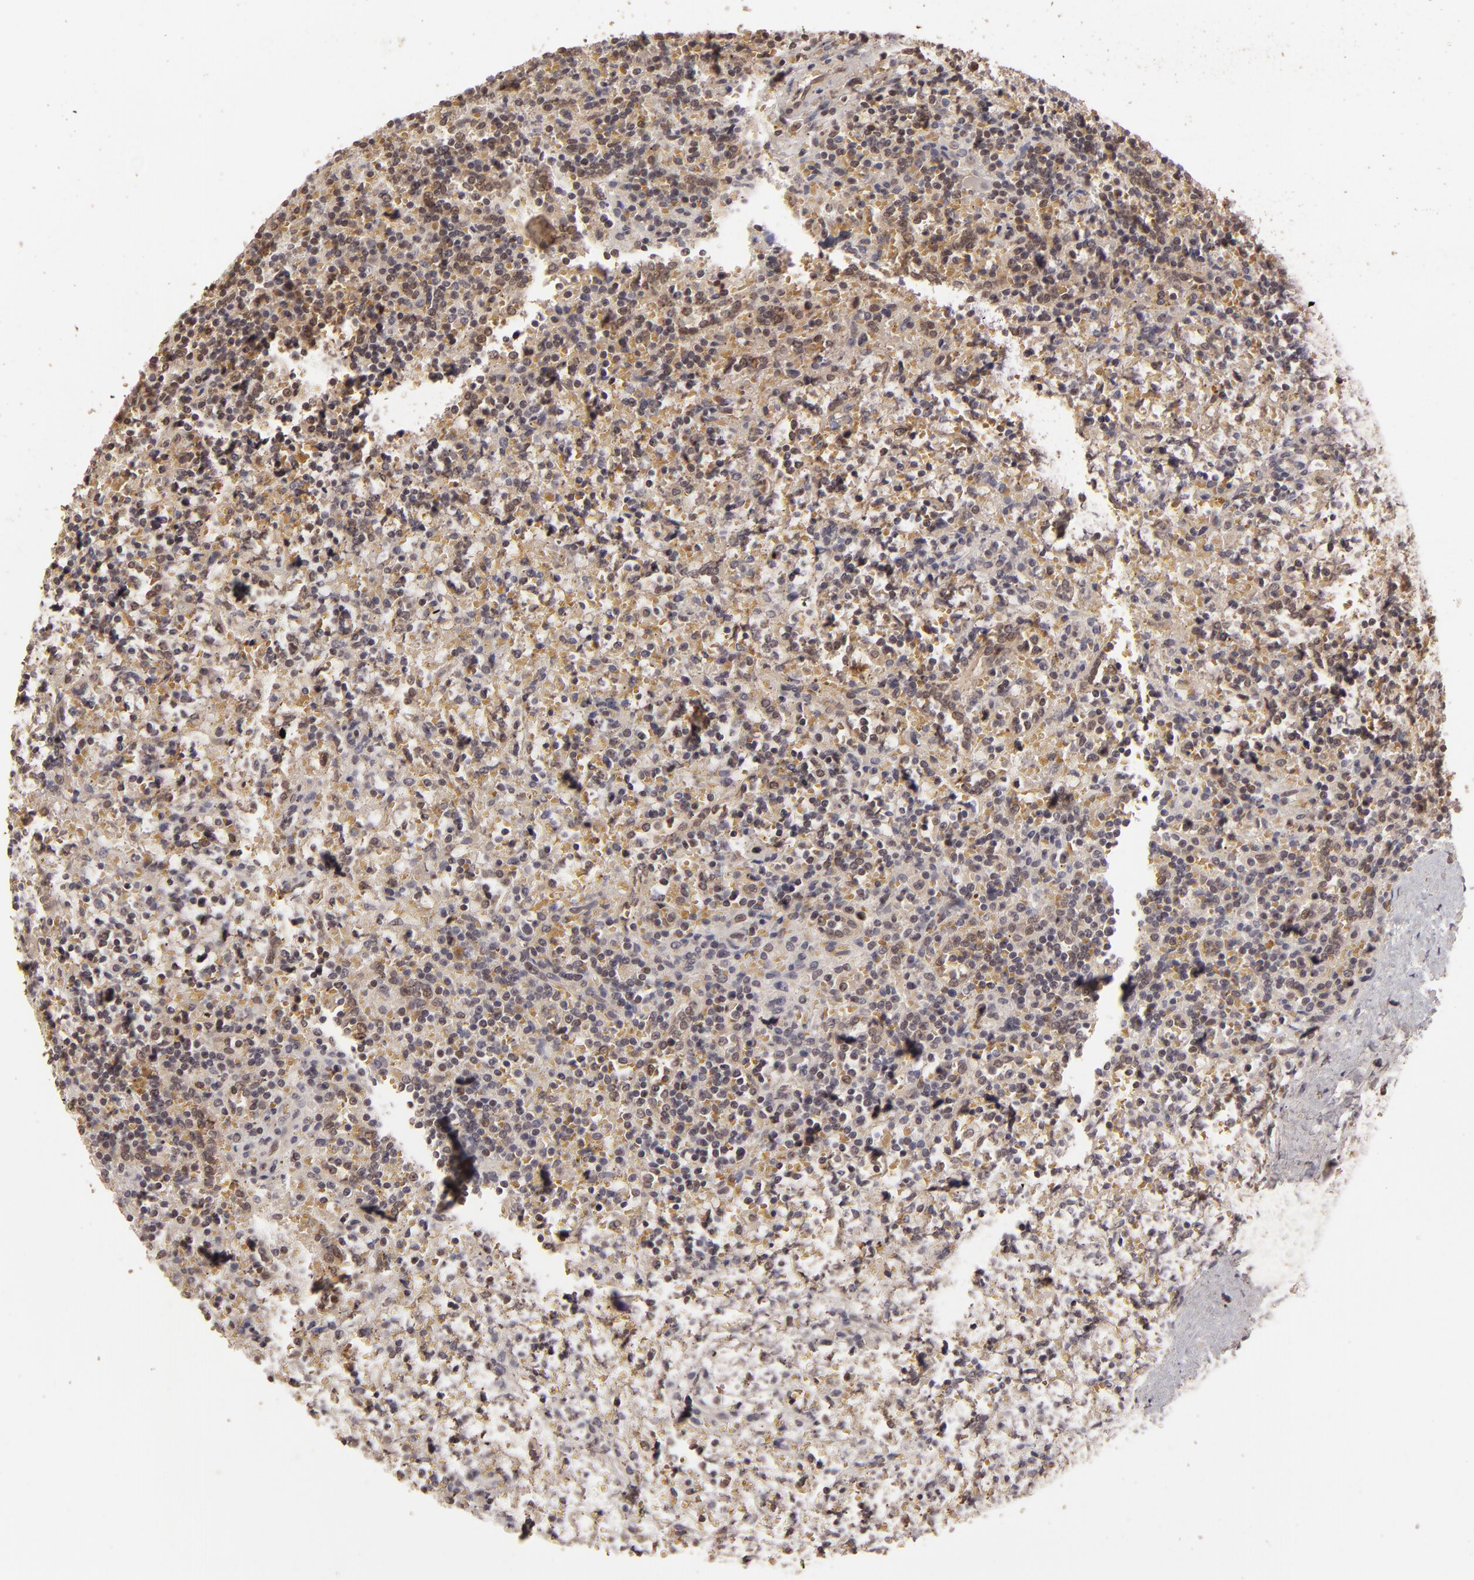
{"staining": {"intensity": "weak", "quantity": "<25%", "location": "cytoplasmic/membranous"}, "tissue": "lymphoma", "cell_type": "Tumor cells", "image_type": "cancer", "snomed": [{"axis": "morphology", "description": "Malignant lymphoma, non-Hodgkin's type, Low grade"}, {"axis": "topography", "description": "Spleen"}], "caption": "High power microscopy image of an IHC micrograph of low-grade malignant lymphoma, non-Hodgkin's type, revealing no significant expression in tumor cells.", "gene": "DFFA", "patient": {"sex": "male", "age": 67}}